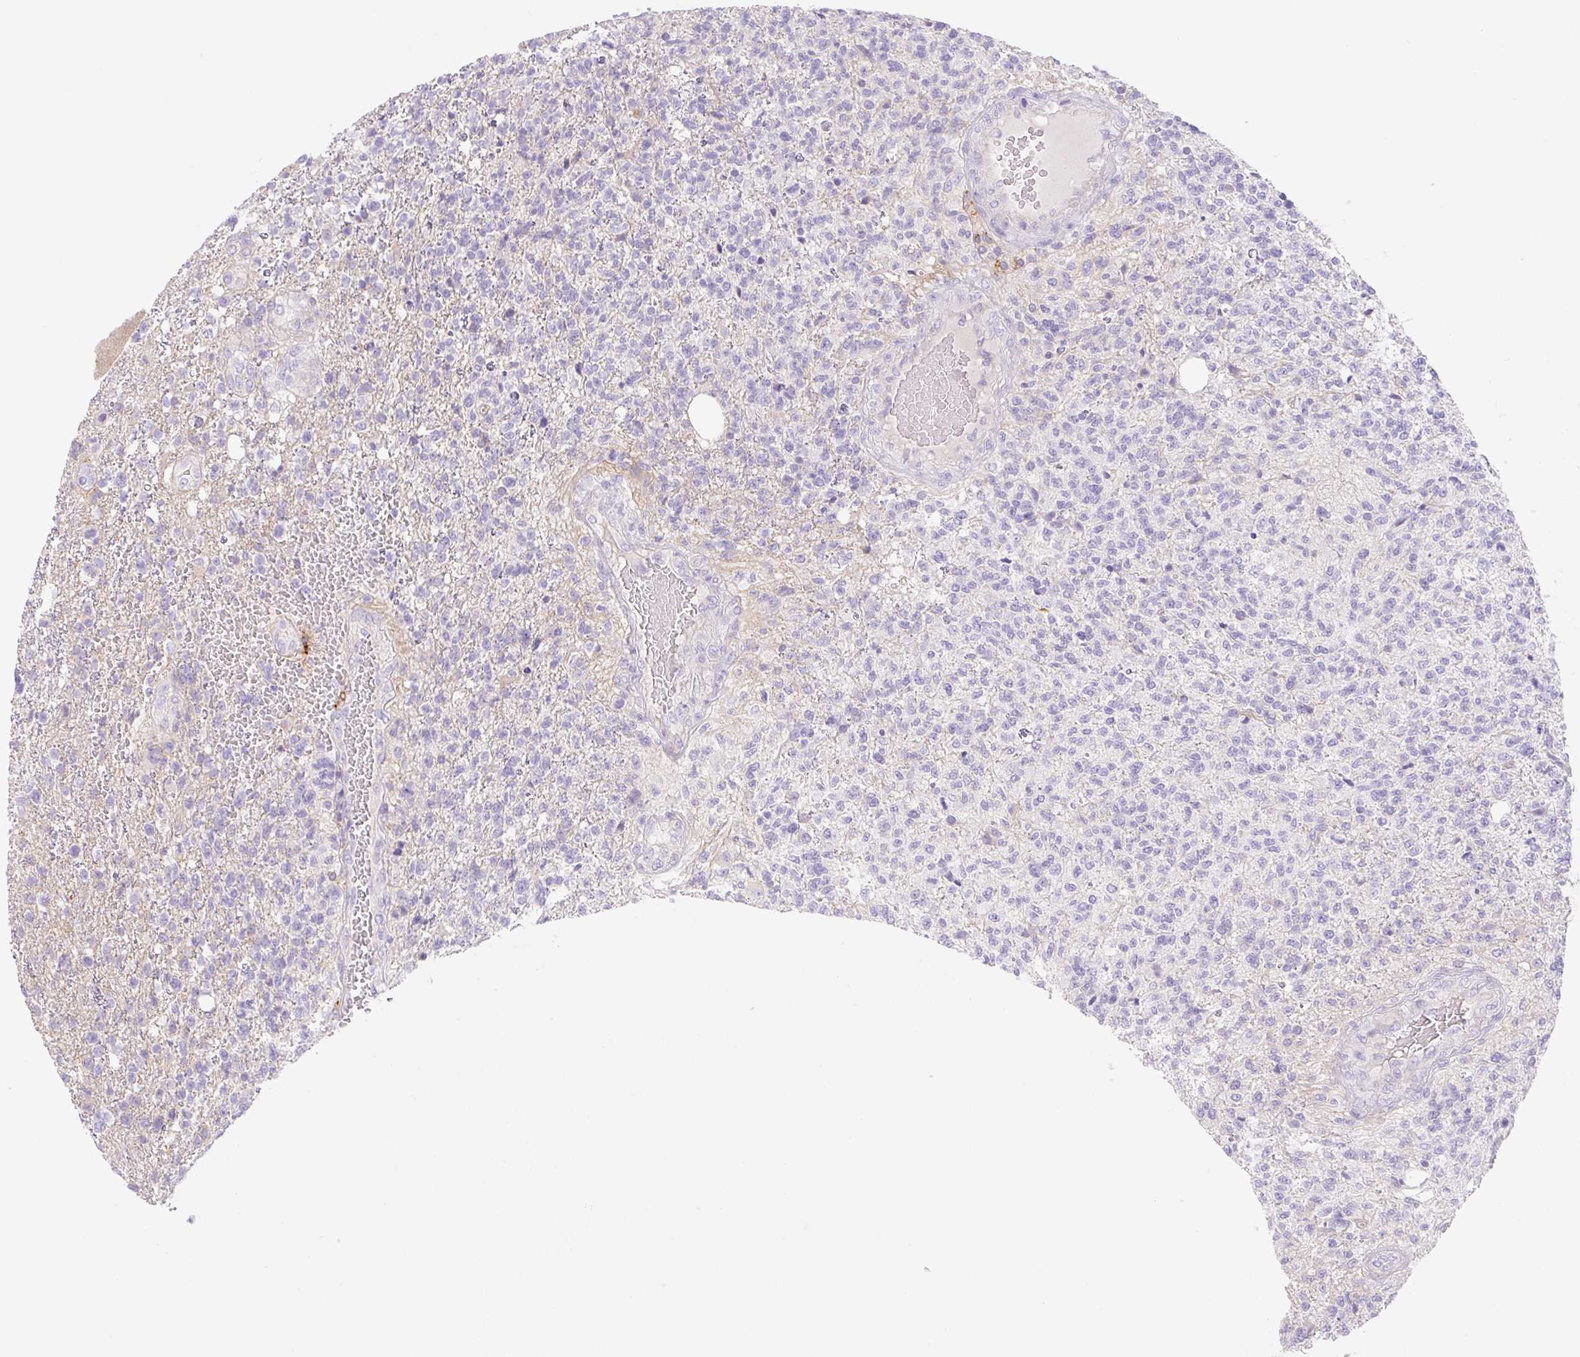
{"staining": {"intensity": "negative", "quantity": "none", "location": "none"}, "tissue": "glioma", "cell_type": "Tumor cells", "image_type": "cancer", "snomed": [{"axis": "morphology", "description": "Glioma, malignant, High grade"}, {"axis": "topography", "description": "Brain"}], "caption": "The IHC photomicrograph has no significant positivity in tumor cells of glioma tissue. The staining is performed using DAB (3,3'-diaminobenzidine) brown chromogen with nuclei counter-stained in using hematoxylin.", "gene": "LYVE1", "patient": {"sex": "male", "age": 56}}